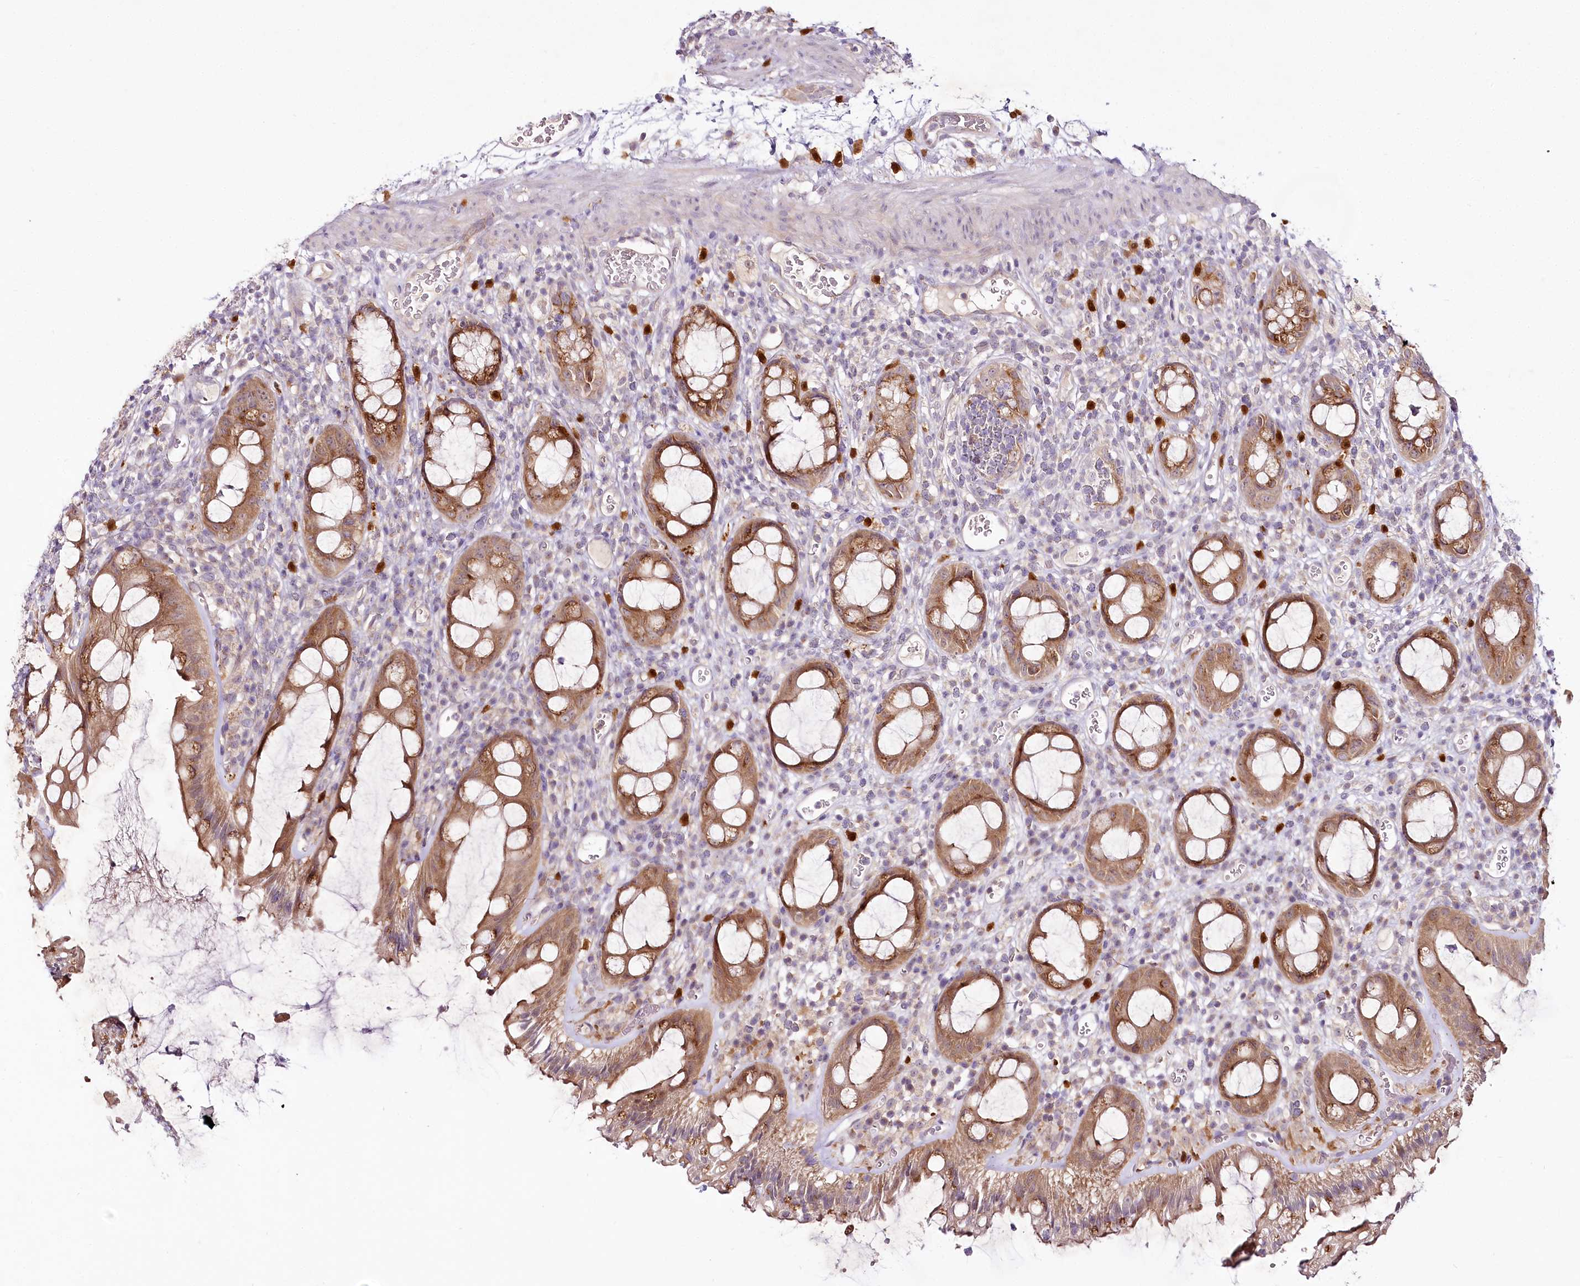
{"staining": {"intensity": "strong", "quantity": ">75%", "location": "cytoplasmic/membranous"}, "tissue": "rectum", "cell_type": "Glandular cells", "image_type": "normal", "snomed": [{"axis": "morphology", "description": "Normal tissue, NOS"}, {"axis": "topography", "description": "Rectum"}], "caption": "Immunohistochemistry (IHC) photomicrograph of normal rectum: rectum stained using immunohistochemistry displays high levels of strong protein expression localized specifically in the cytoplasmic/membranous of glandular cells, appearing as a cytoplasmic/membranous brown color.", "gene": "VWA5A", "patient": {"sex": "female", "age": 57}}